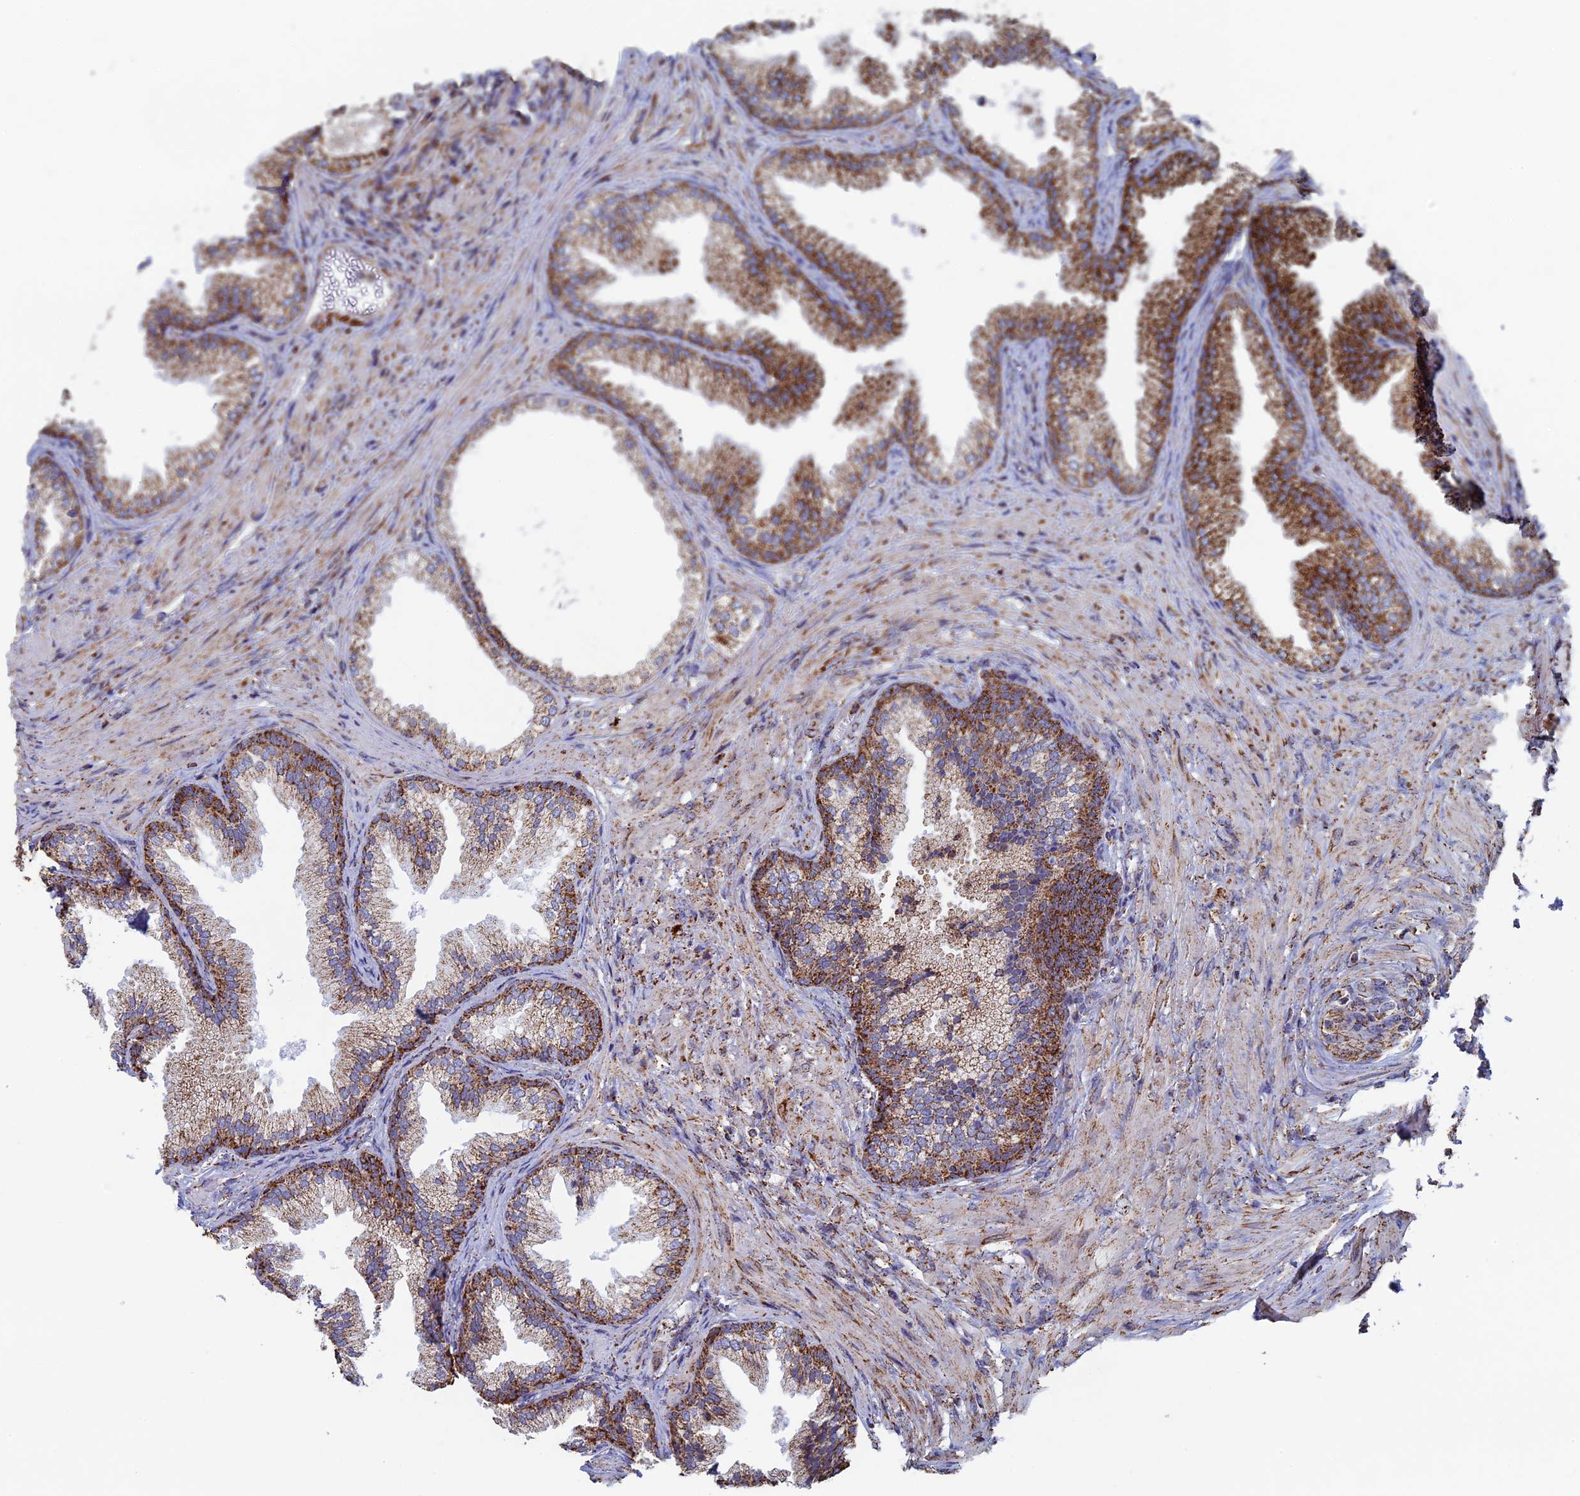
{"staining": {"intensity": "strong", "quantity": ">75%", "location": "cytoplasmic/membranous"}, "tissue": "prostate", "cell_type": "Glandular cells", "image_type": "normal", "snomed": [{"axis": "morphology", "description": "Normal tissue, NOS"}, {"axis": "topography", "description": "Prostate"}], "caption": "The immunohistochemical stain highlights strong cytoplasmic/membranous positivity in glandular cells of unremarkable prostate.", "gene": "SEC24D", "patient": {"sex": "male", "age": 76}}